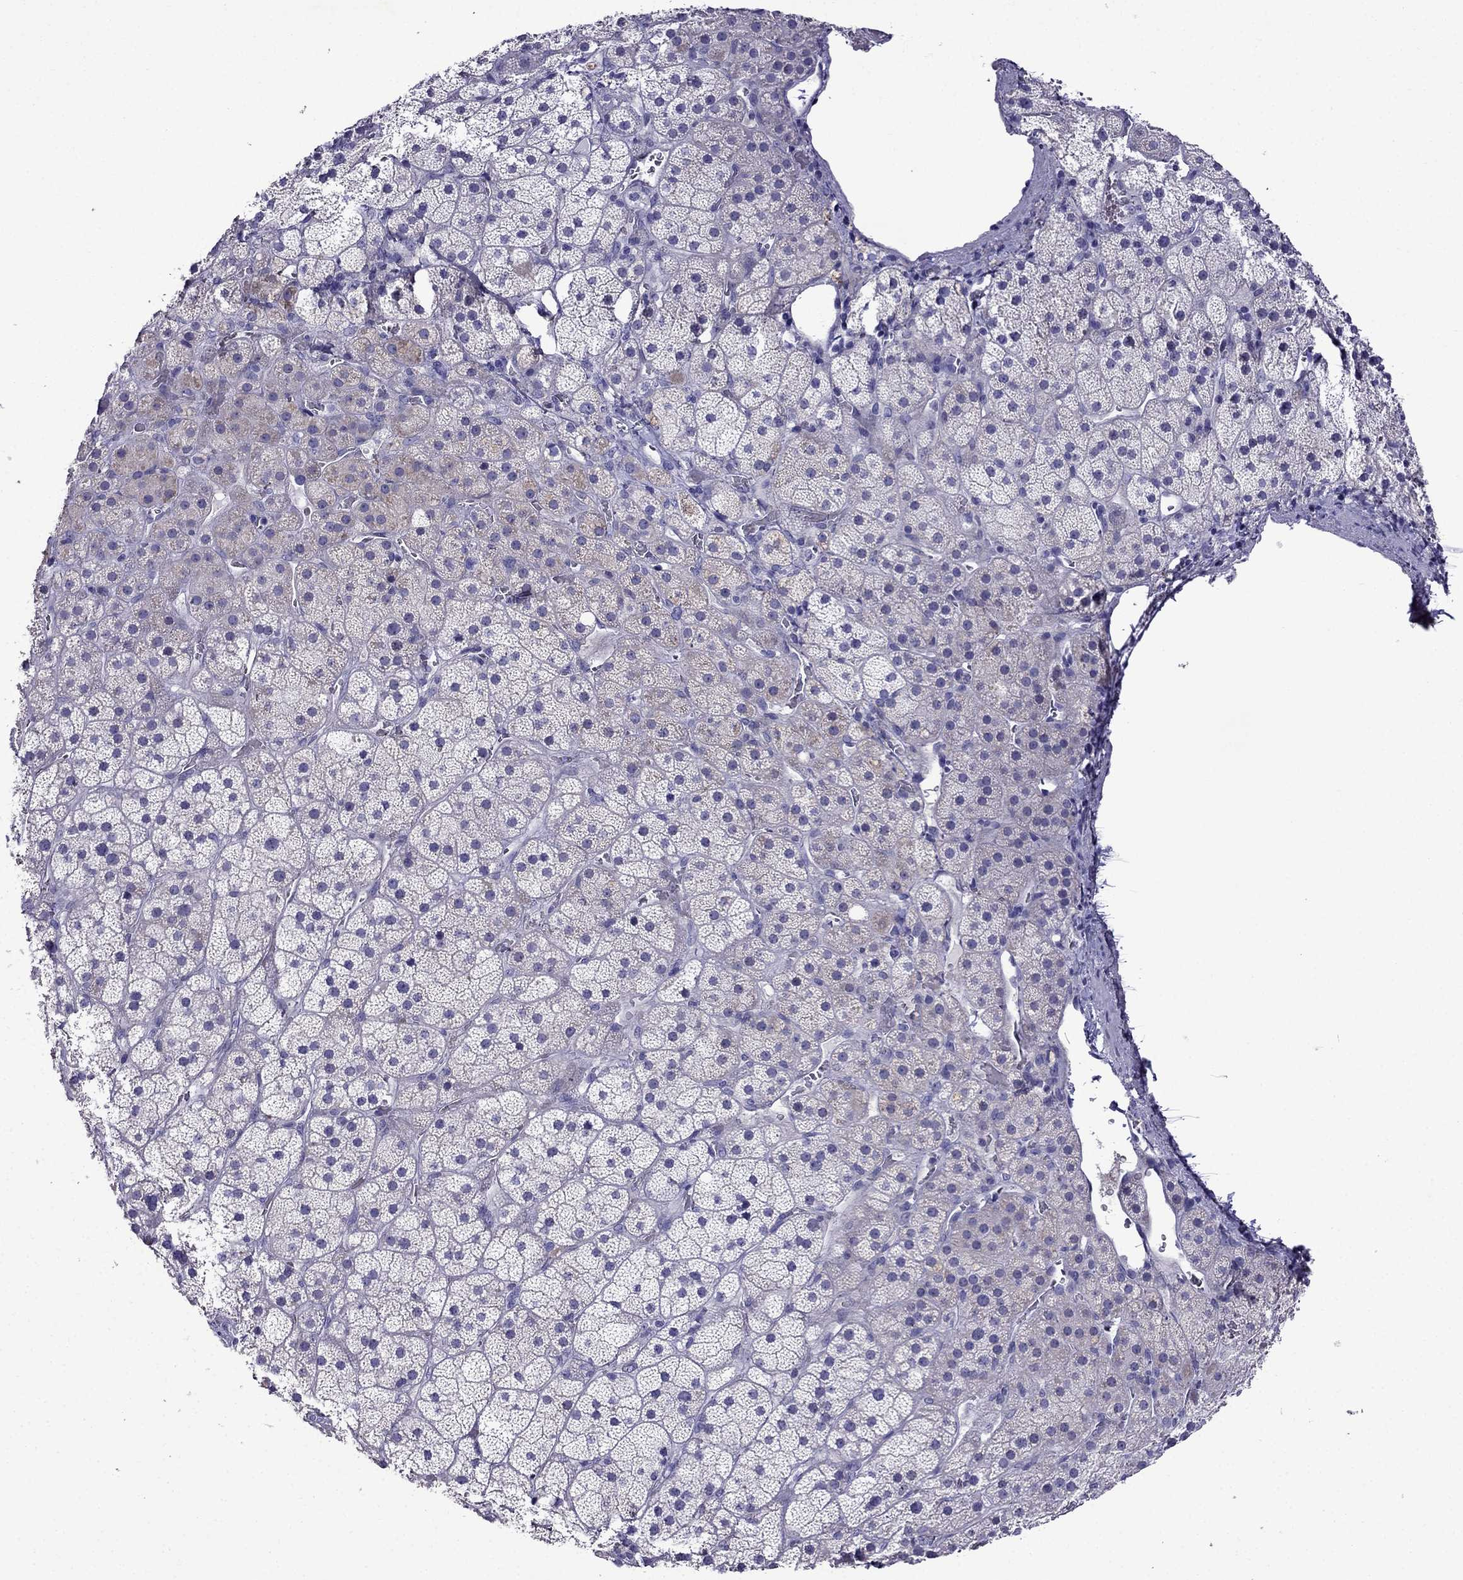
{"staining": {"intensity": "weak", "quantity": "<25%", "location": "cytoplasmic/membranous"}, "tissue": "adrenal gland", "cell_type": "Glandular cells", "image_type": "normal", "snomed": [{"axis": "morphology", "description": "Normal tissue, NOS"}, {"axis": "topography", "description": "Adrenal gland"}], "caption": "The image exhibits no significant positivity in glandular cells of adrenal gland.", "gene": "TDRD1", "patient": {"sex": "male", "age": 57}}